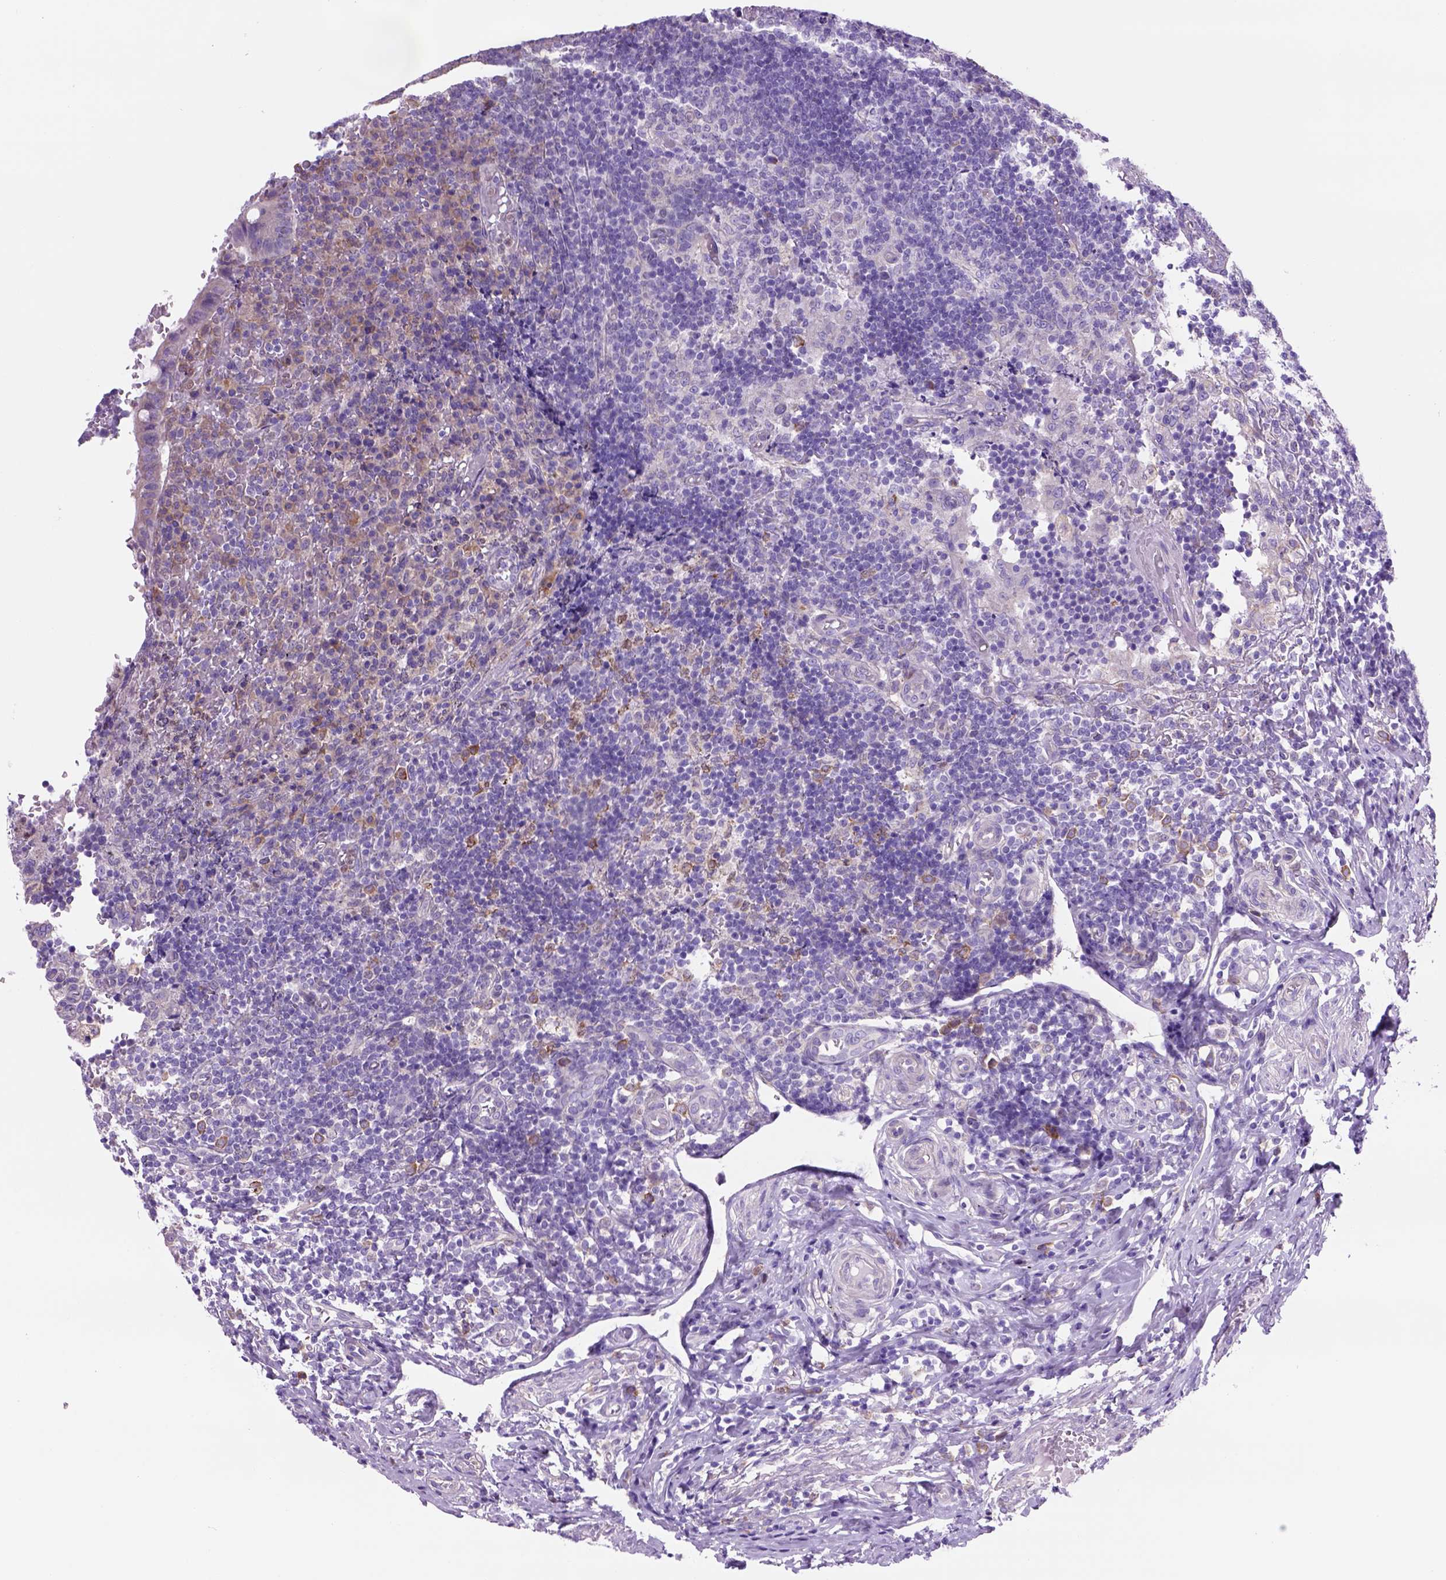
{"staining": {"intensity": "negative", "quantity": "none", "location": "none"}, "tissue": "appendix", "cell_type": "Glandular cells", "image_type": "normal", "snomed": [{"axis": "morphology", "description": "Normal tissue, NOS"}, {"axis": "topography", "description": "Appendix"}], "caption": "Glandular cells show no significant protein expression in benign appendix.", "gene": "PIAS3", "patient": {"sex": "male", "age": 18}}